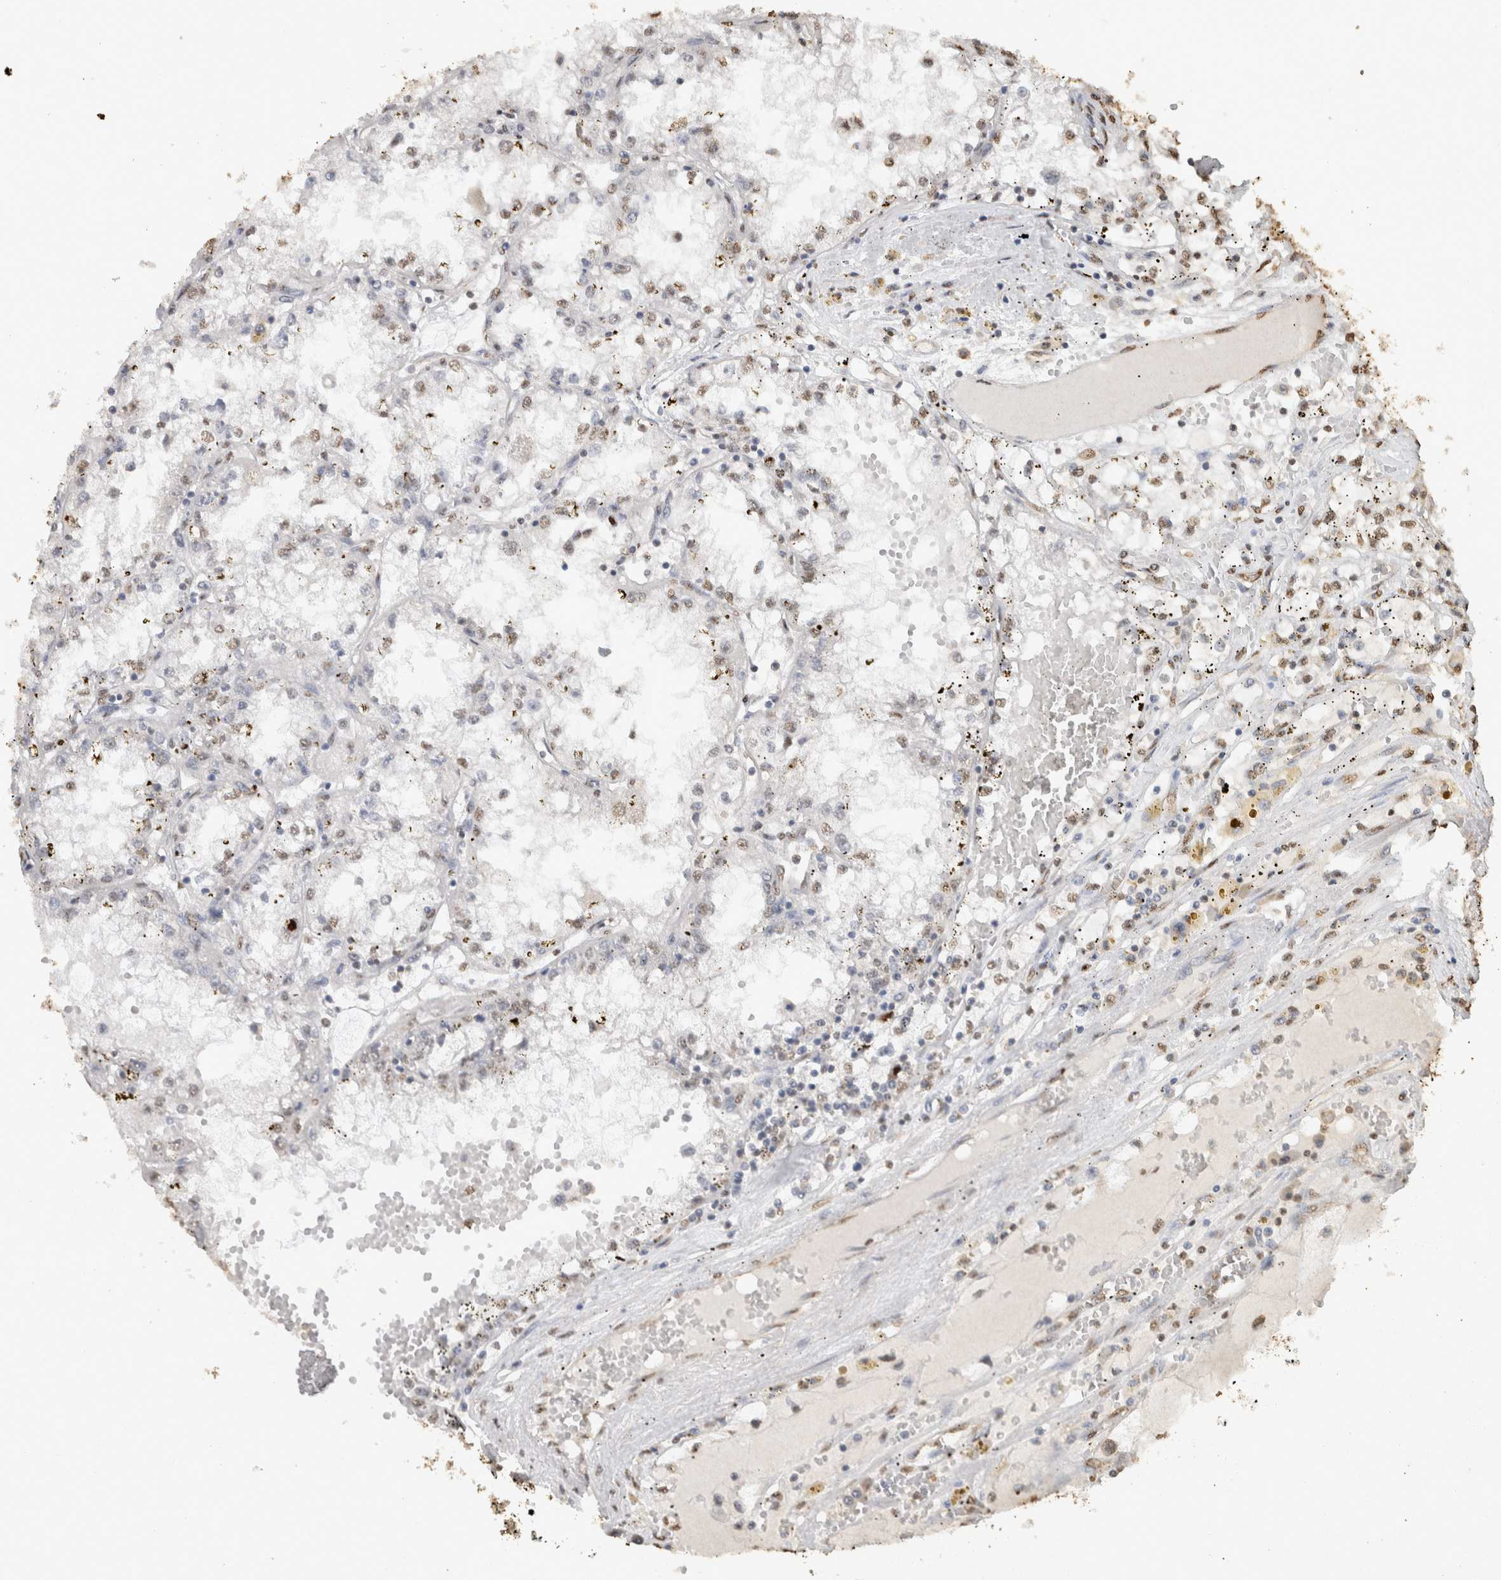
{"staining": {"intensity": "weak", "quantity": "25%-75%", "location": "nuclear"}, "tissue": "renal cancer", "cell_type": "Tumor cells", "image_type": "cancer", "snomed": [{"axis": "morphology", "description": "Adenocarcinoma, NOS"}, {"axis": "topography", "description": "Kidney"}], "caption": "Adenocarcinoma (renal) was stained to show a protein in brown. There is low levels of weak nuclear expression in approximately 25%-75% of tumor cells.", "gene": "HAND2", "patient": {"sex": "male", "age": 56}}